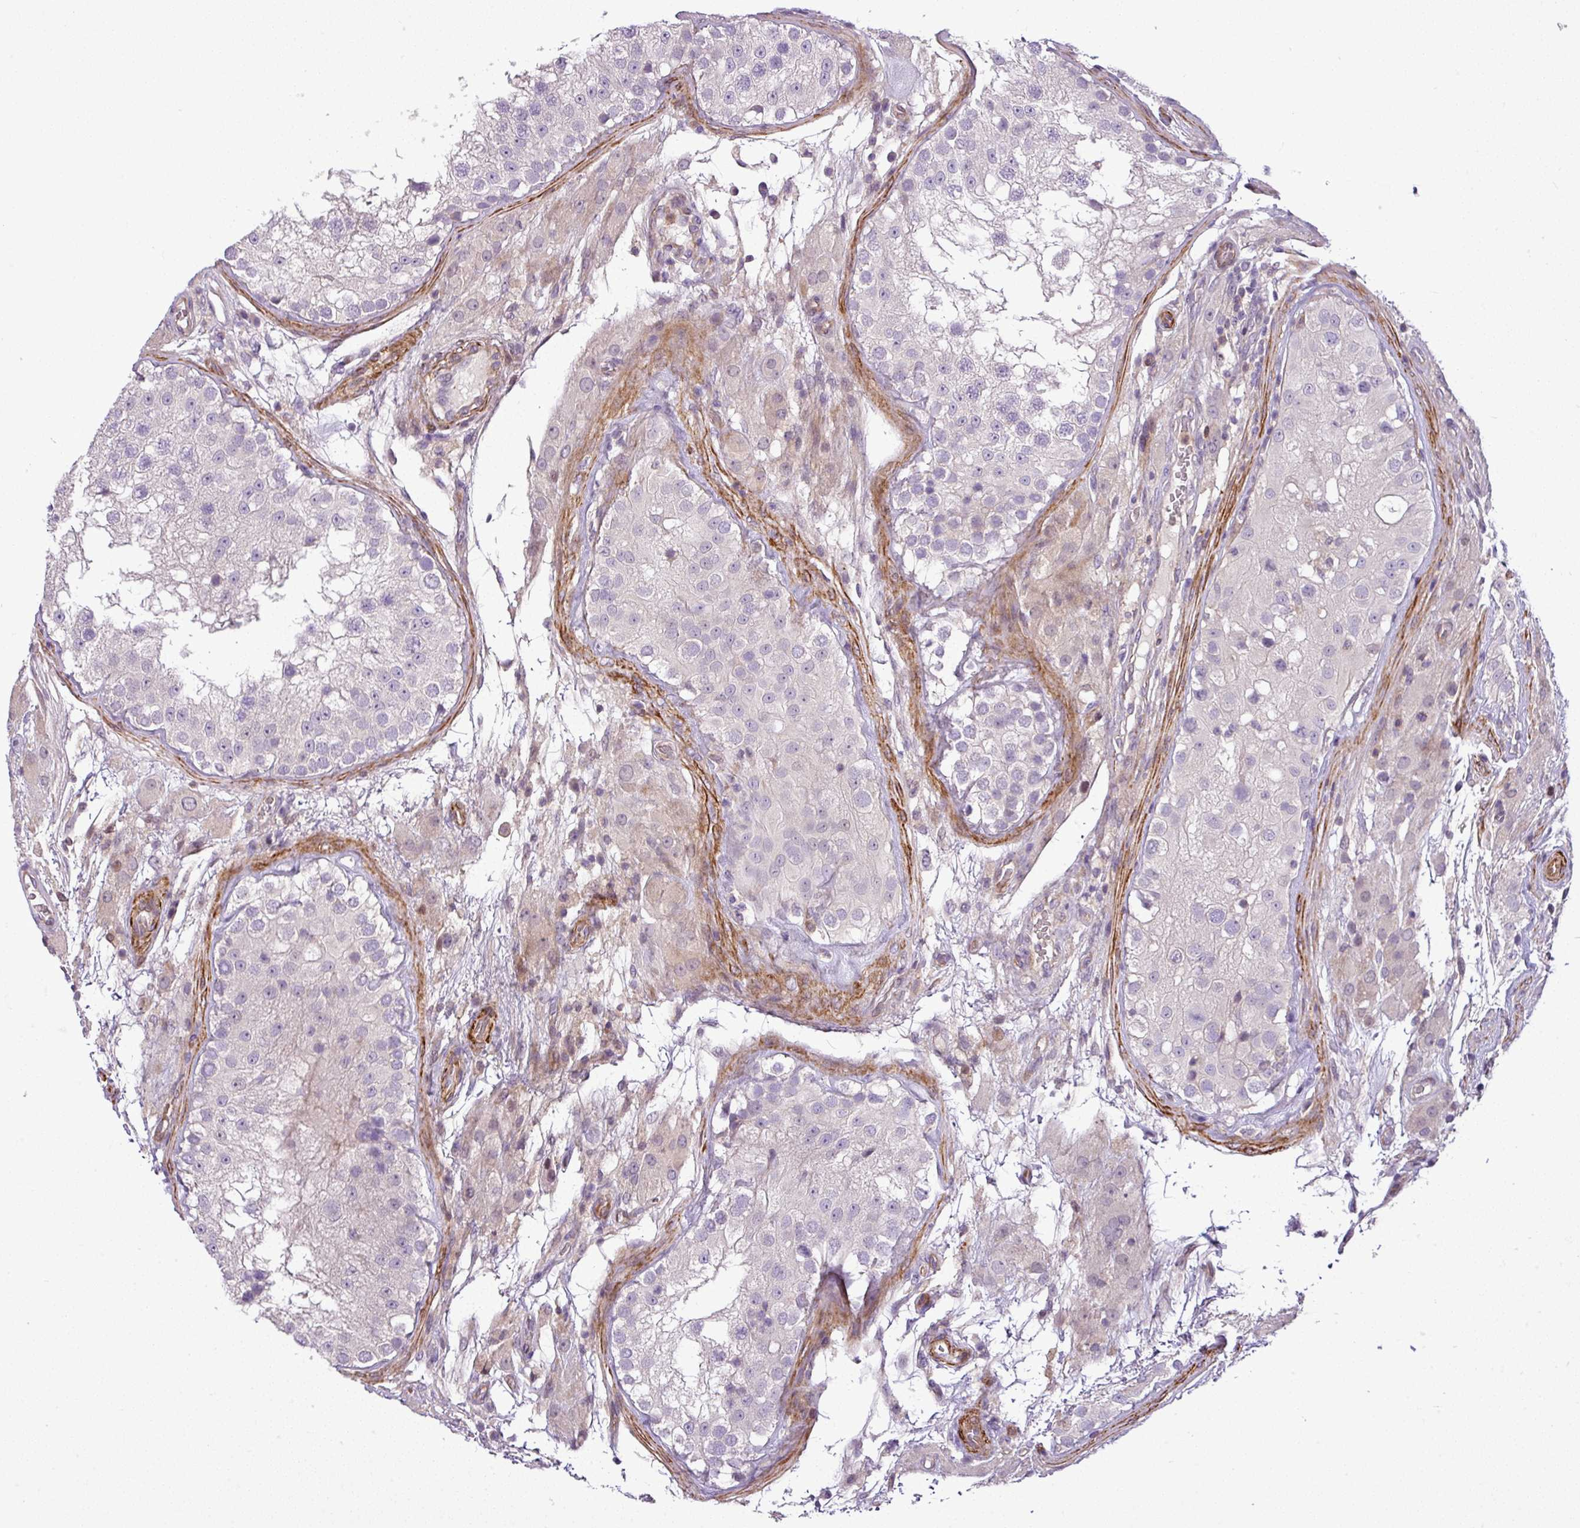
{"staining": {"intensity": "negative", "quantity": "none", "location": "none"}, "tissue": "testis", "cell_type": "Cells in seminiferous ducts", "image_type": "normal", "snomed": [{"axis": "morphology", "description": "Normal tissue, NOS"}, {"axis": "topography", "description": "Testis"}], "caption": "Benign testis was stained to show a protein in brown. There is no significant expression in cells in seminiferous ducts. Brightfield microscopy of immunohistochemistry (IHC) stained with DAB (3,3'-diaminobenzidine) (brown) and hematoxylin (blue), captured at high magnification.", "gene": "NBEAL2", "patient": {"sex": "male", "age": 26}}